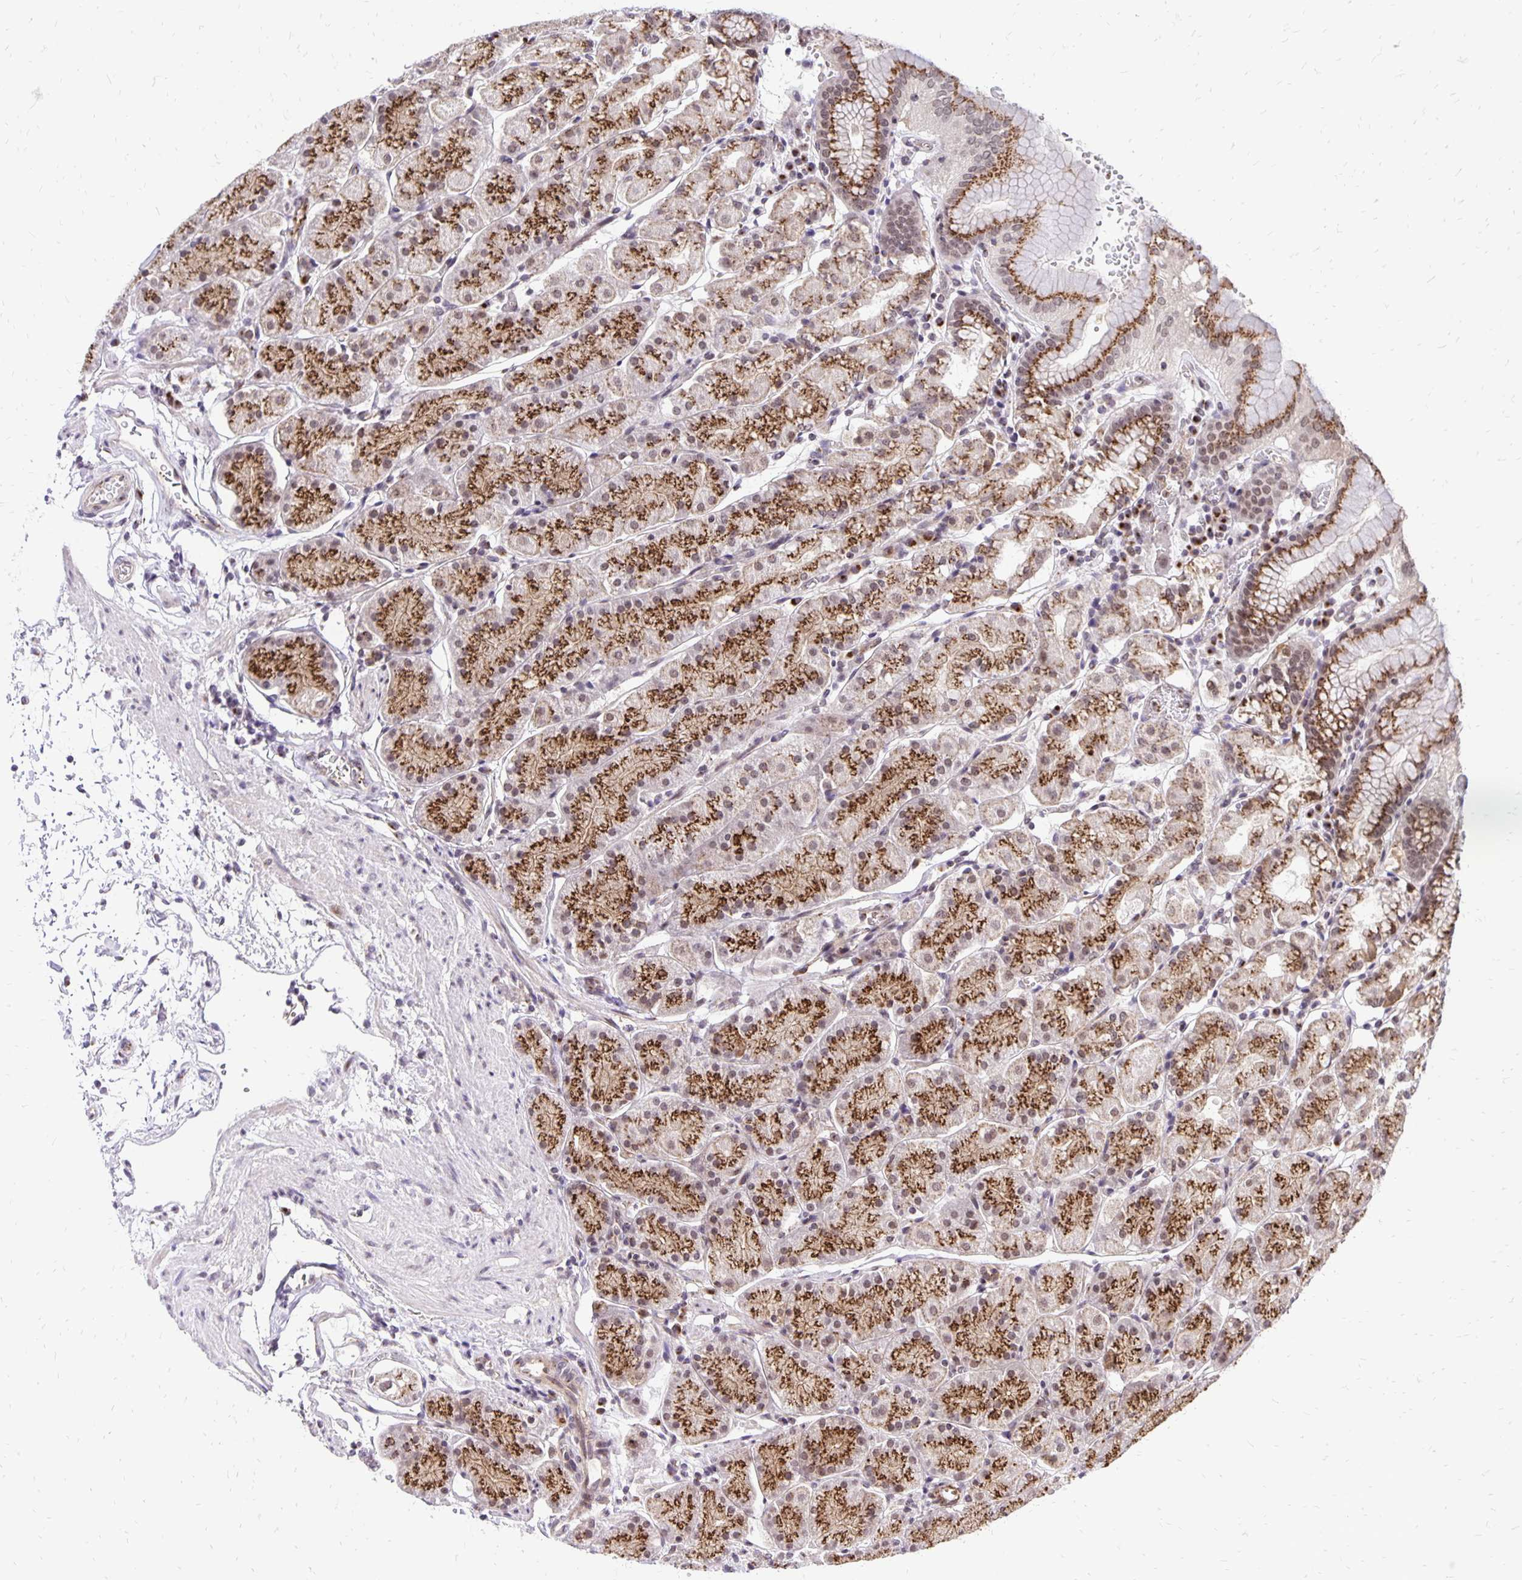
{"staining": {"intensity": "strong", "quantity": ">75%", "location": "cytoplasmic/membranous"}, "tissue": "stomach", "cell_type": "Glandular cells", "image_type": "normal", "snomed": [{"axis": "morphology", "description": "Normal tissue, NOS"}, {"axis": "topography", "description": "Stomach, upper"}, {"axis": "topography", "description": "Stomach"}], "caption": "An immunohistochemistry photomicrograph of benign tissue is shown. Protein staining in brown shows strong cytoplasmic/membranous positivity in stomach within glandular cells. (IHC, brightfield microscopy, high magnification).", "gene": "GOLGA5", "patient": {"sex": "male", "age": 76}}